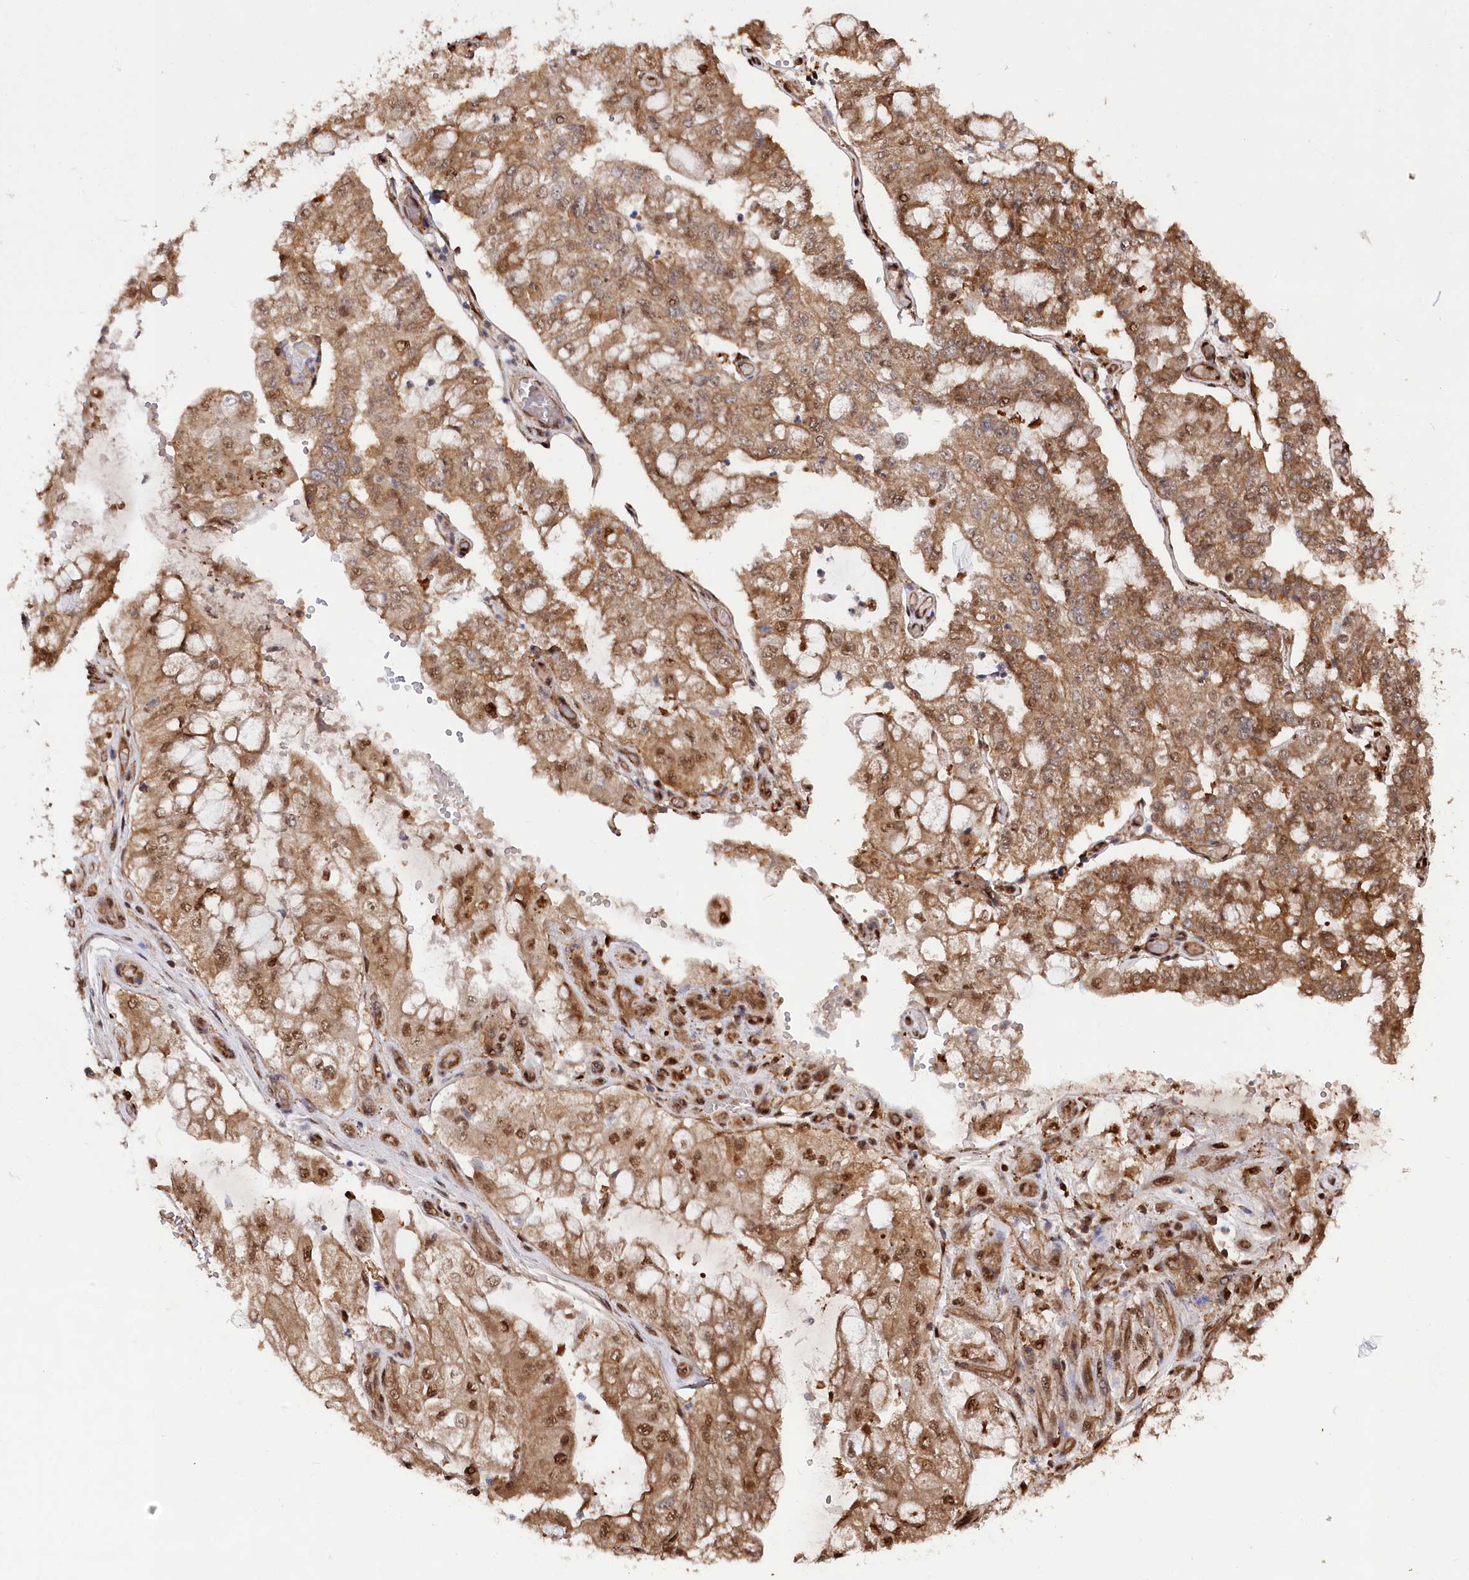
{"staining": {"intensity": "moderate", "quantity": ">75%", "location": "cytoplasmic/membranous,nuclear"}, "tissue": "stomach cancer", "cell_type": "Tumor cells", "image_type": "cancer", "snomed": [{"axis": "morphology", "description": "Adenocarcinoma, NOS"}, {"axis": "topography", "description": "Stomach"}], "caption": "Stomach adenocarcinoma stained for a protein exhibits moderate cytoplasmic/membranous and nuclear positivity in tumor cells. The staining was performed using DAB (3,3'-diaminobenzidine), with brown indicating positive protein expression. Nuclei are stained blue with hematoxylin.", "gene": "PSMA1", "patient": {"sex": "male", "age": 76}}